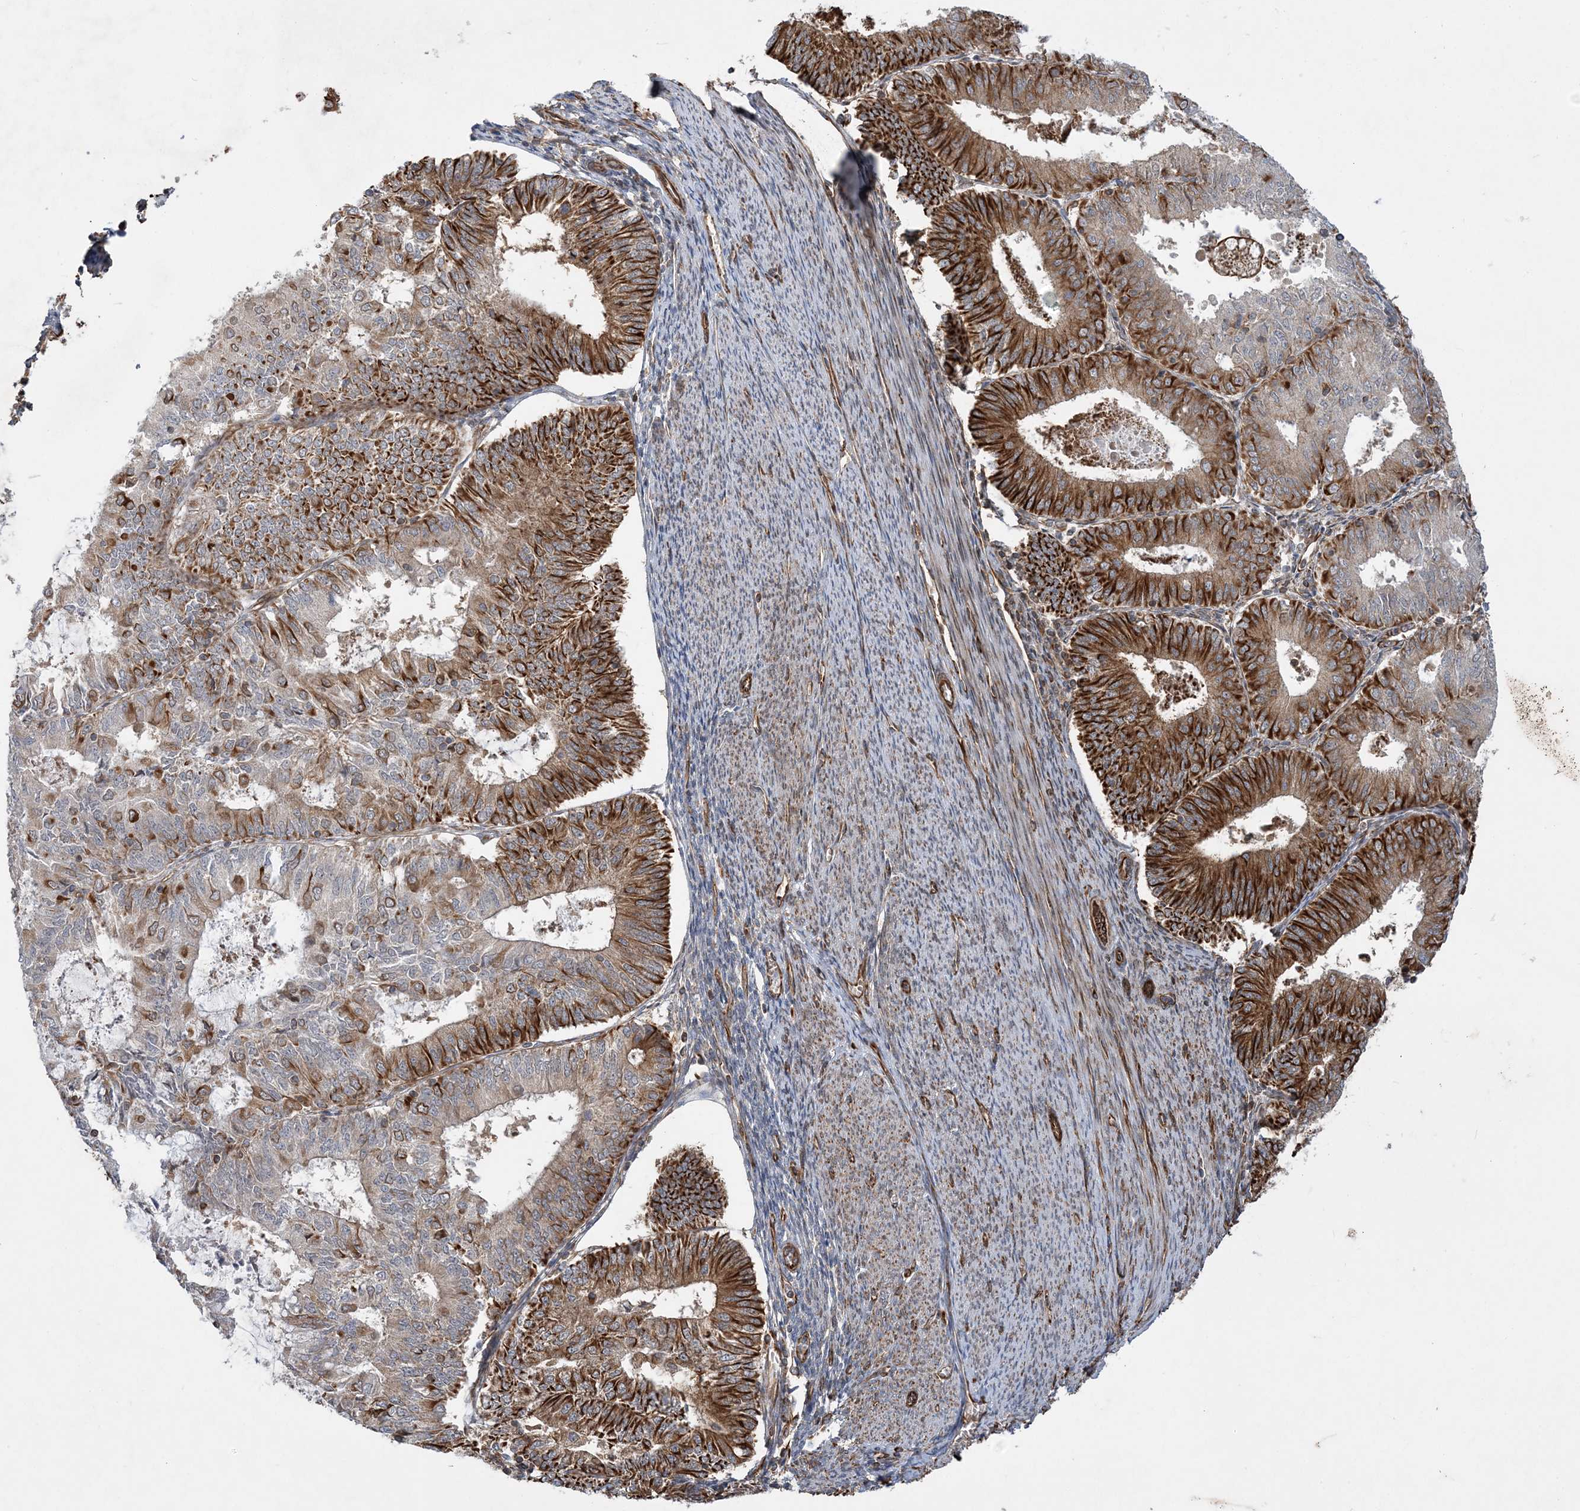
{"staining": {"intensity": "strong", "quantity": "25%-75%", "location": "cytoplasmic/membranous"}, "tissue": "endometrial cancer", "cell_type": "Tumor cells", "image_type": "cancer", "snomed": [{"axis": "morphology", "description": "Adenocarcinoma, NOS"}, {"axis": "topography", "description": "Endometrium"}], "caption": "Tumor cells show high levels of strong cytoplasmic/membranous staining in about 25%-75% of cells in adenocarcinoma (endometrial).", "gene": "FAM114A2", "patient": {"sex": "female", "age": 57}}